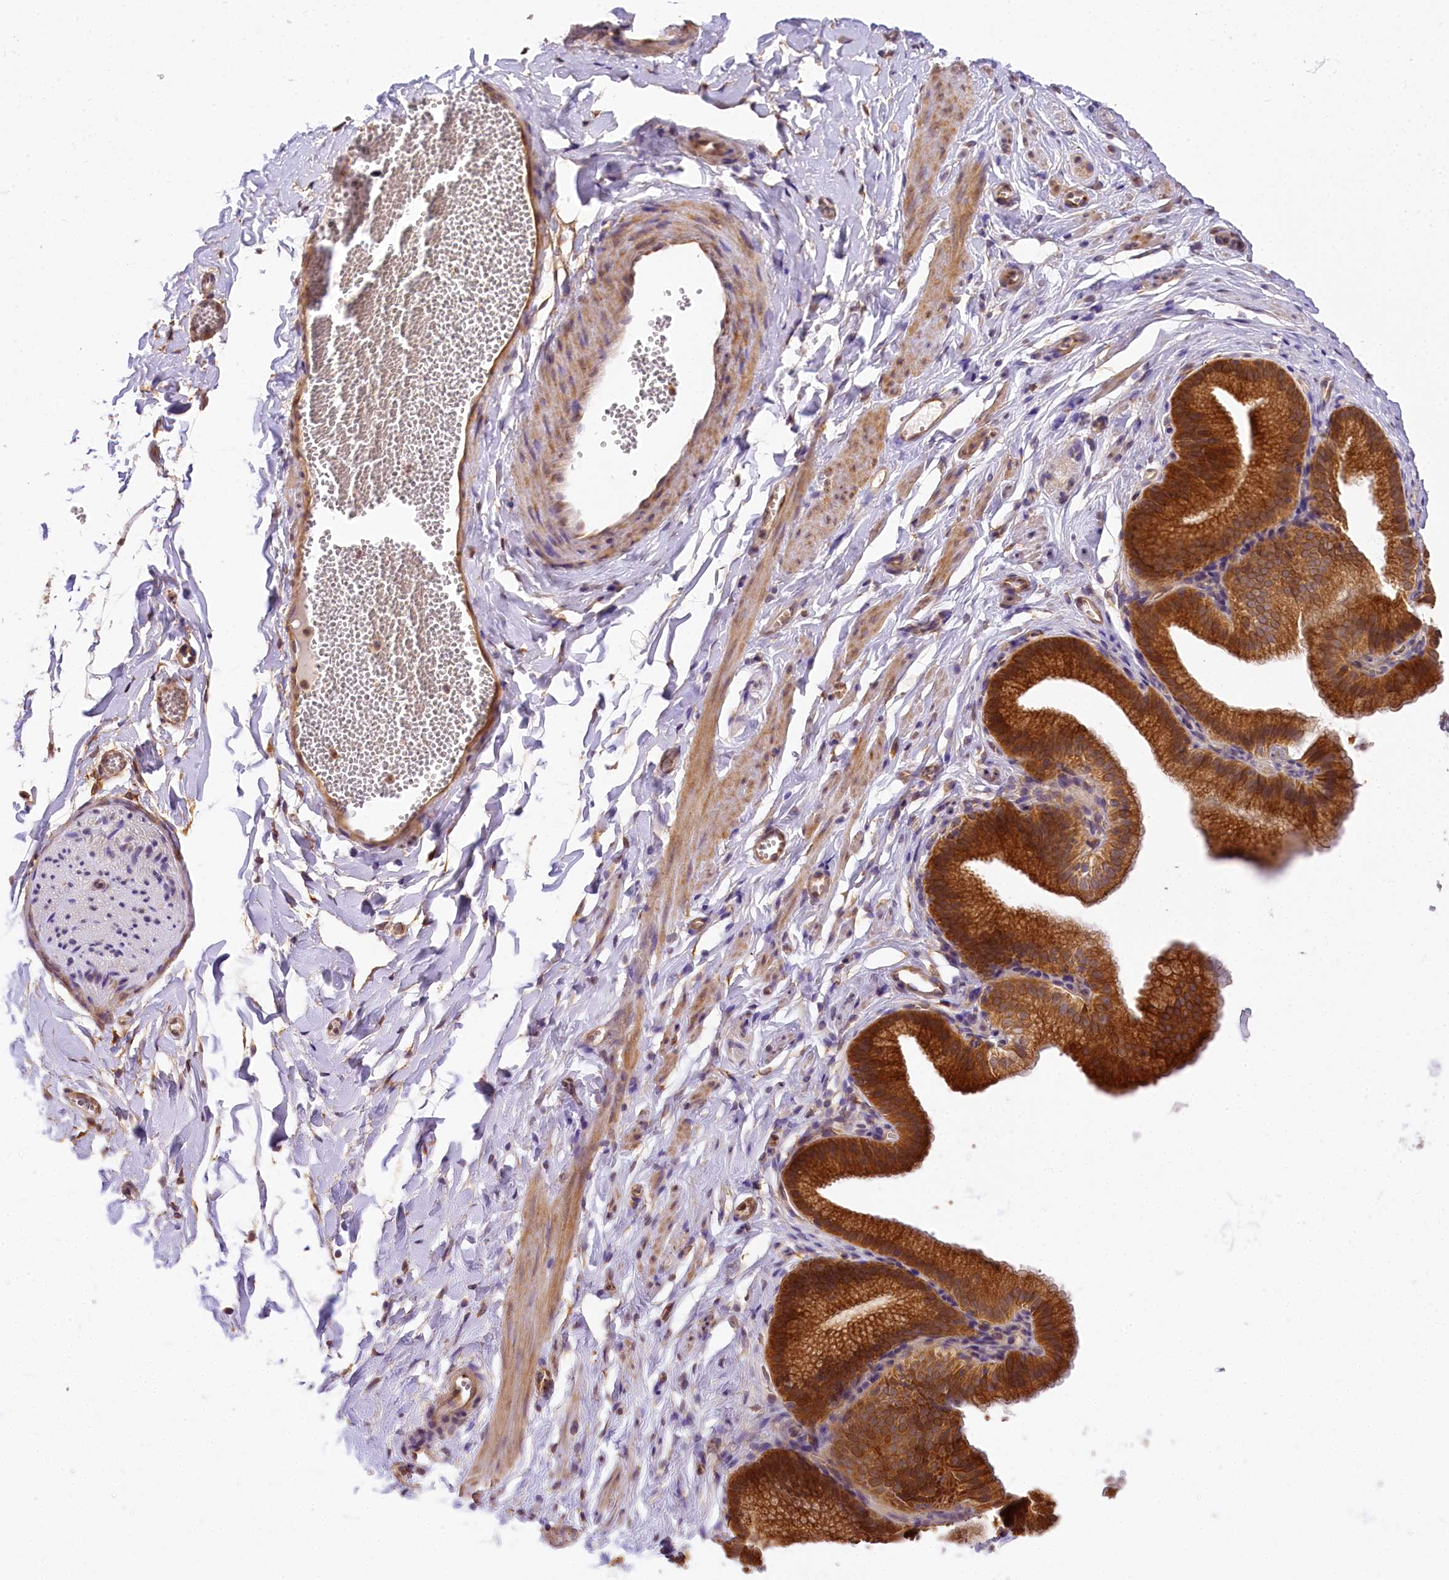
{"staining": {"intensity": "moderate", "quantity": ">75%", "location": "cytoplasmic/membranous"}, "tissue": "adipose tissue", "cell_type": "Adipocytes", "image_type": "normal", "snomed": [{"axis": "morphology", "description": "Normal tissue, NOS"}, {"axis": "topography", "description": "Gallbladder"}, {"axis": "topography", "description": "Peripheral nerve tissue"}], "caption": "This histopathology image reveals IHC staining of unremarkable adipose tissue, with medium moderate cytoplasmic/membranous positivity in about >75% of adipocytes.", "gene": "PPIP5K2", "patient": {"sex": "male", "age": 38}}